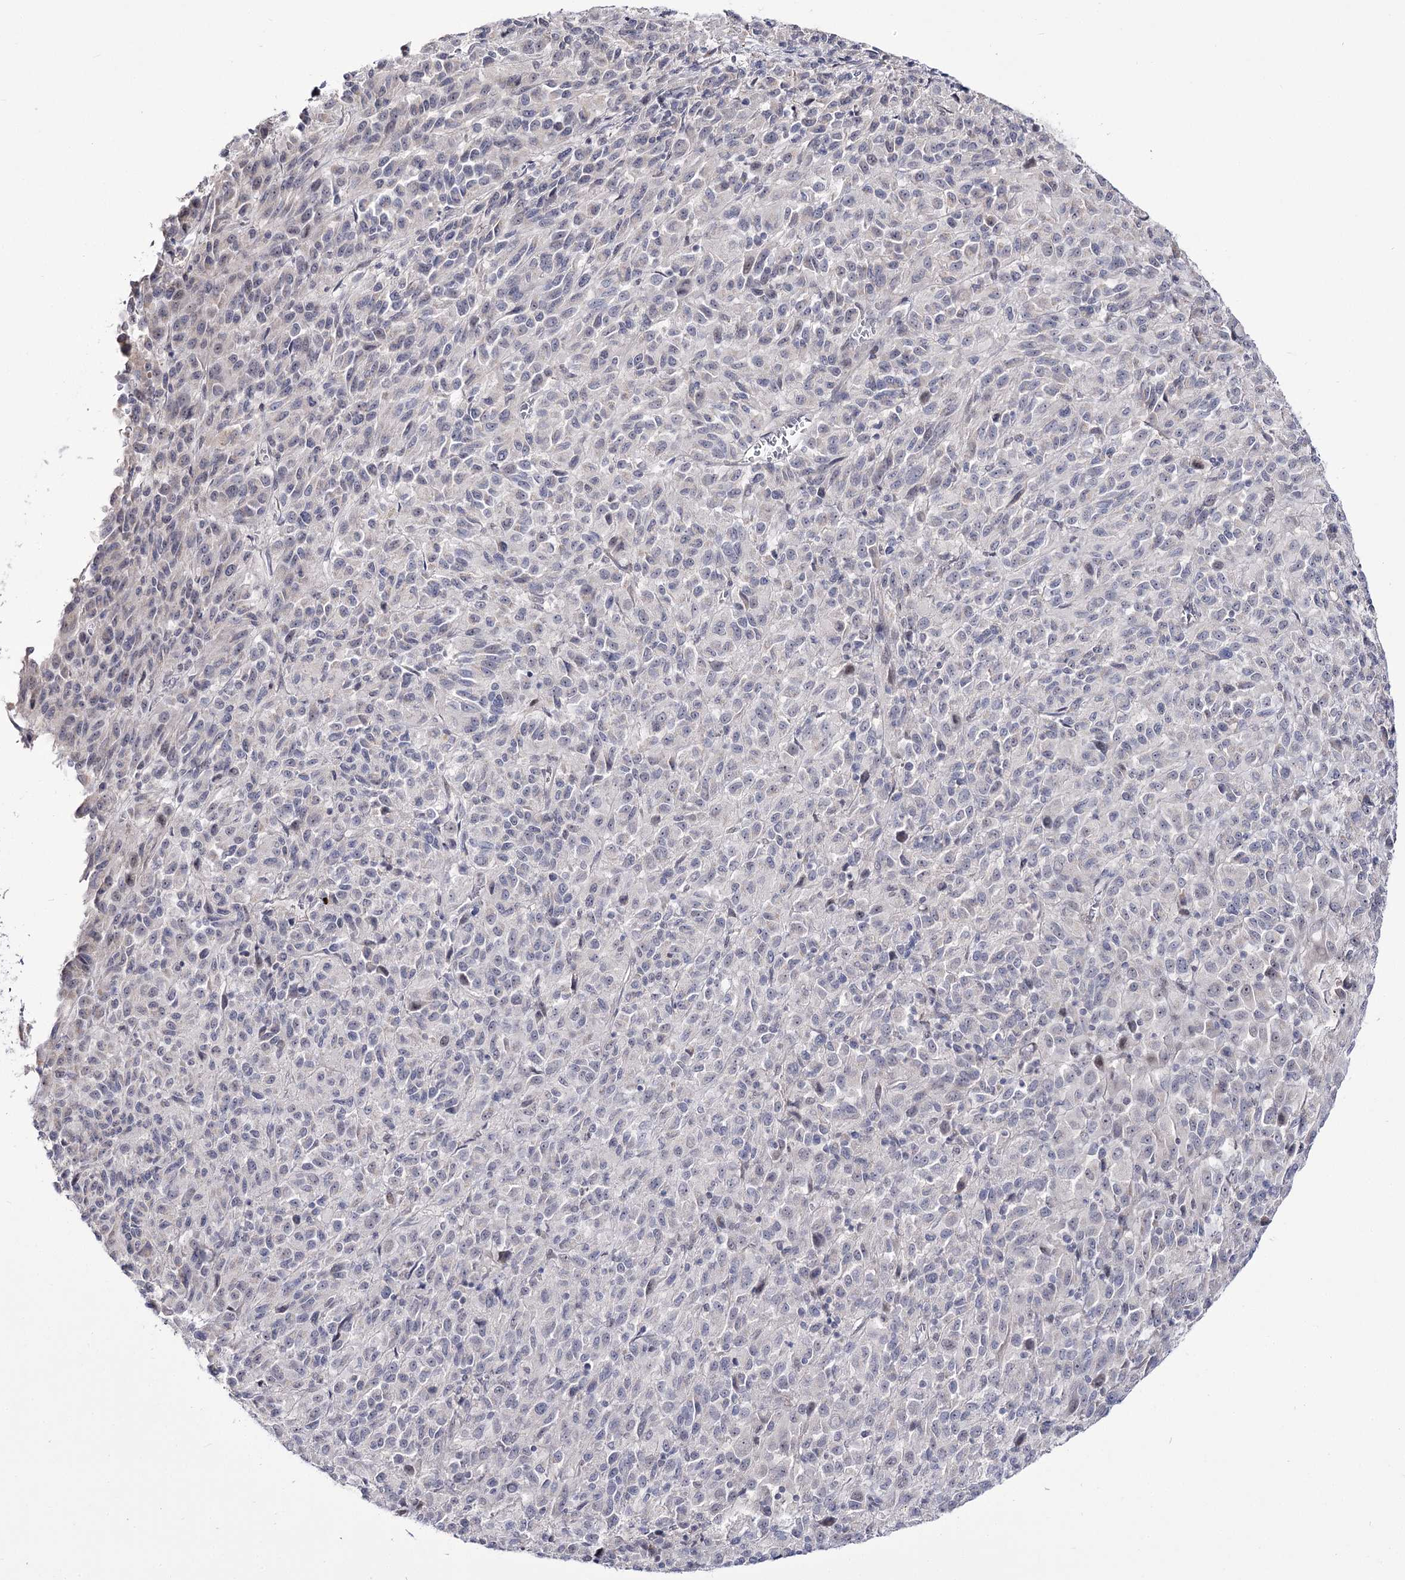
{"staining": {"intensity": "negative", "quantity": "none", "location": "none"}, "tissue": "melanoma", "cell_type": "Tumor cells", "image_type": "cancer", "snomed": [{"axis": "morphology", "description": "Malignant melanoma, Metastatic site"}, {"axis": "topography", "description": "Lung"}], "caption": "The immunohistochemistry photomicrograph has no significant expression in tumor cells of melanoma tissue.", "gene": "RRP9", "patient": {"sex": "male", "age": 64}}